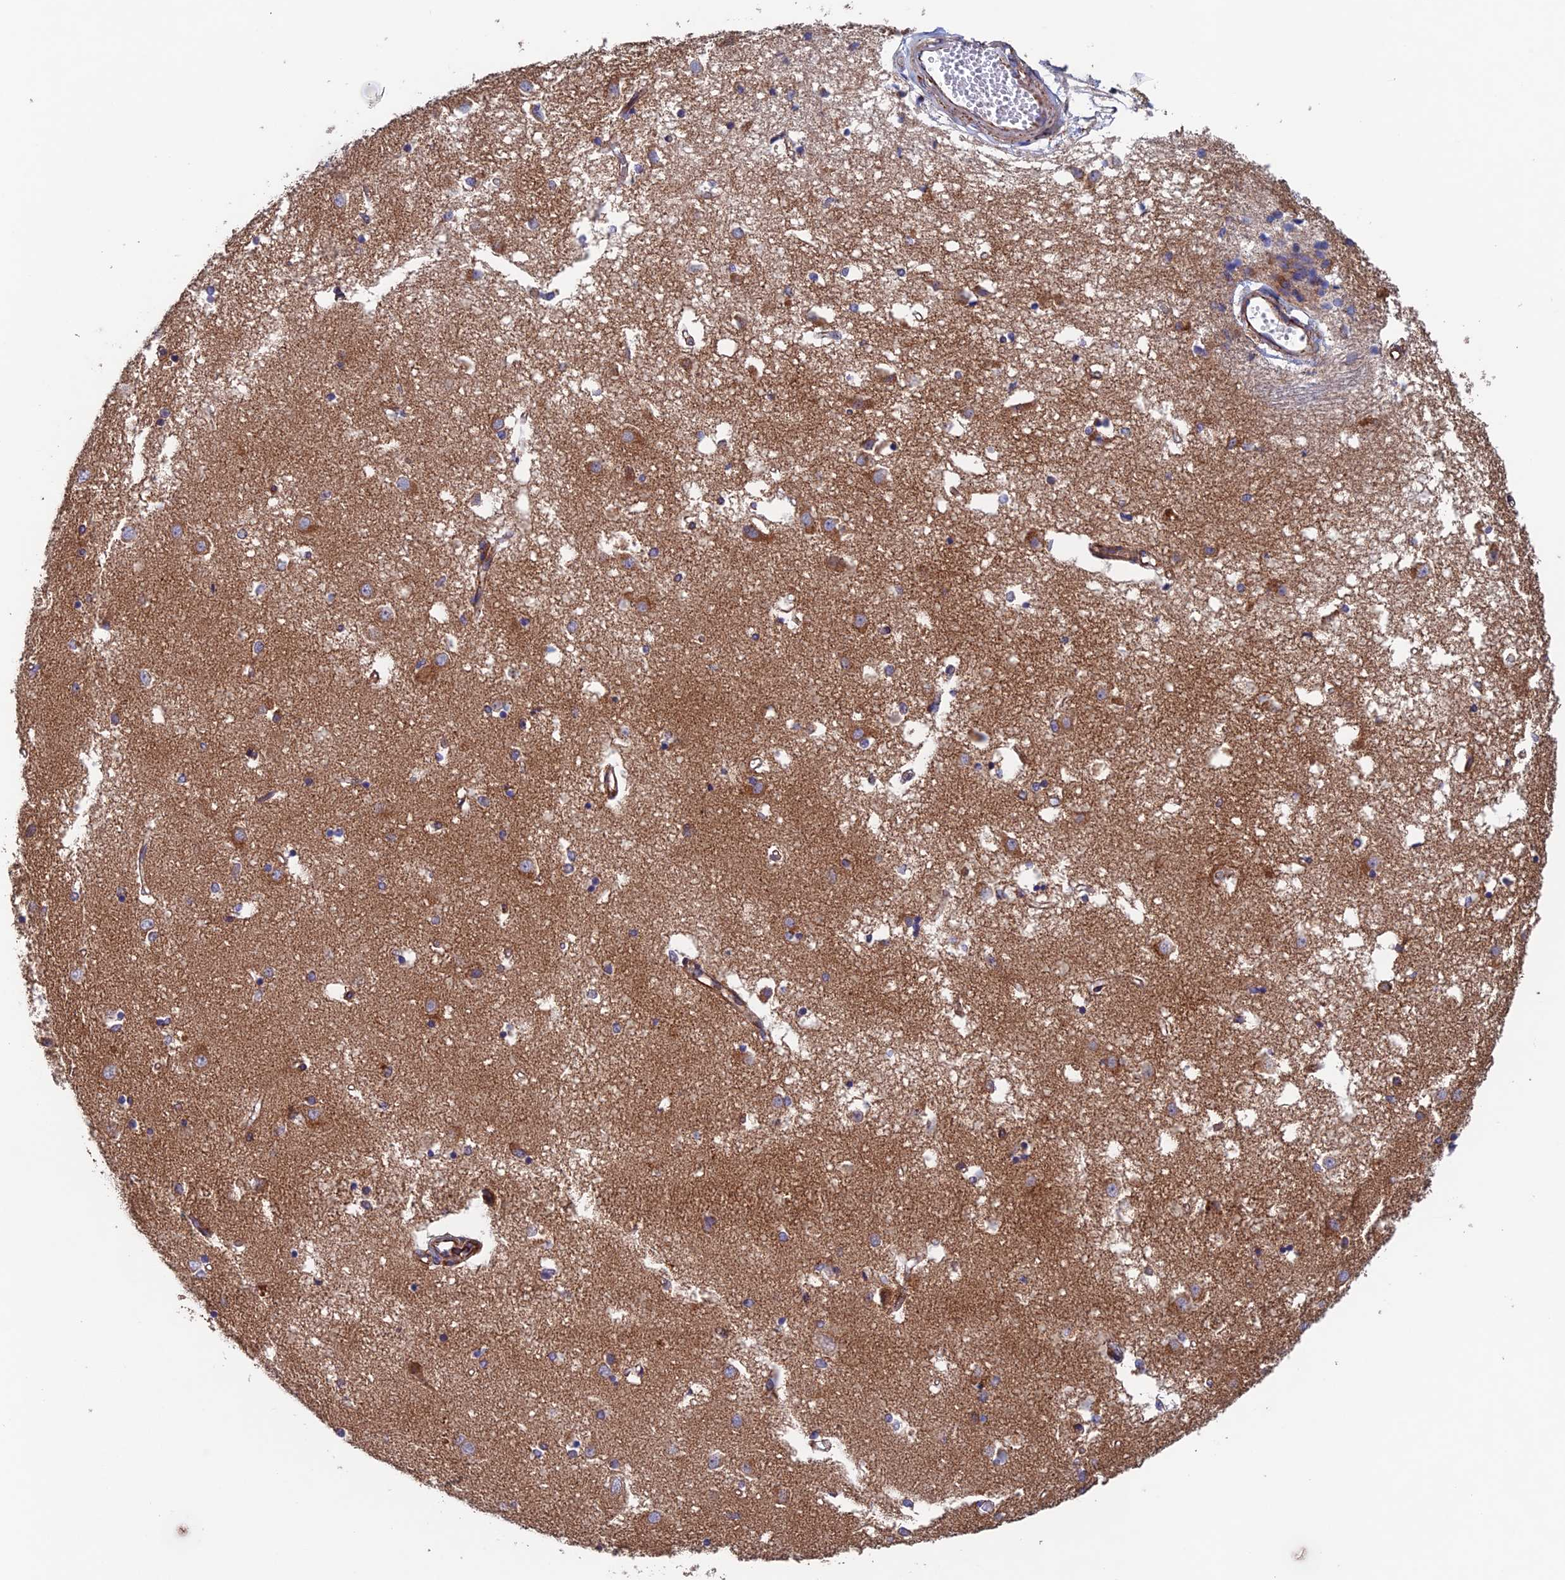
{"staining": {"intensity": "moderate", "quantity": "<25%", "location": "cytoplasmic/membranous"}, "tissue": "caudate", "cell_type": "Glial cells", "image_type": "normal", "snomed": [{"axis": "morphology", "description": "Normal tissue, NOS"}, {"axis": "topography", "description": "Lateral ventricle wall"}], "caption": "Immunohistochemistry (DAB (3,3'-diaminobenzidine)) staining of unremarkable caudate shows moderate cytoplasmic/membranous protein staining in approximately <25% of glial cells. (DAB IHC with brightfield microscopy, high magnification).", "gene": "MRPL1", "patient": {"sex": "male", "age": 45}}